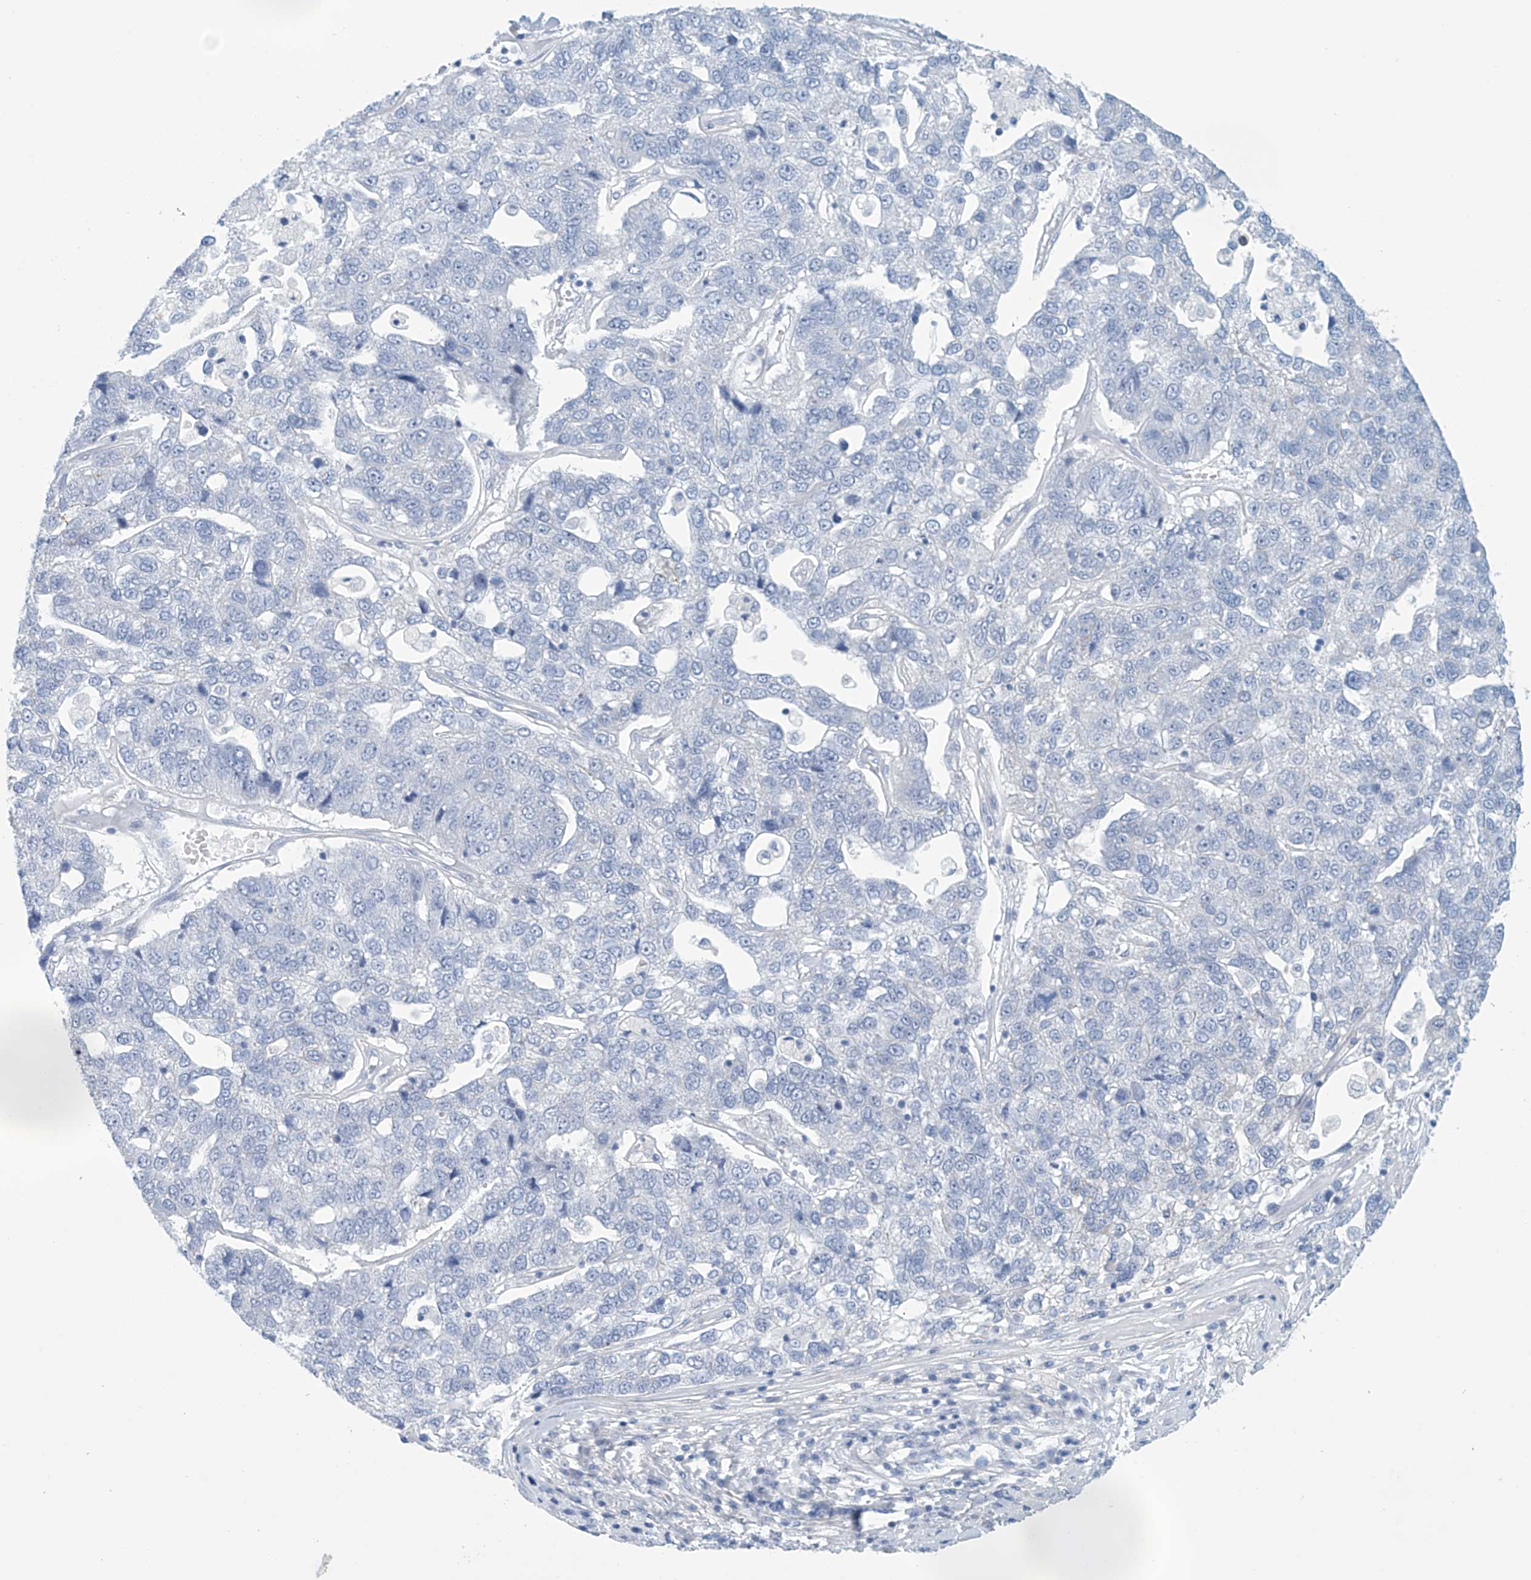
{"staining": {"intensity": "negative", "quantity": "none", "location": "none"}, "tissue": "pancreatic cancer", "cell_type": "Tumor cells", "image_type": "cancer", "snomed": [{"axis": "morphology", "description": "Adenocarcinoma, NOS"}, {"axis": "topography", "description": "Pancreas"}], "caption": "Image shows no significant protein positivity in tumor cells of pancreatic adenocarcinoma.", "gene": "SLC35A5", "patient": {"sex": "female", "age": 61}}